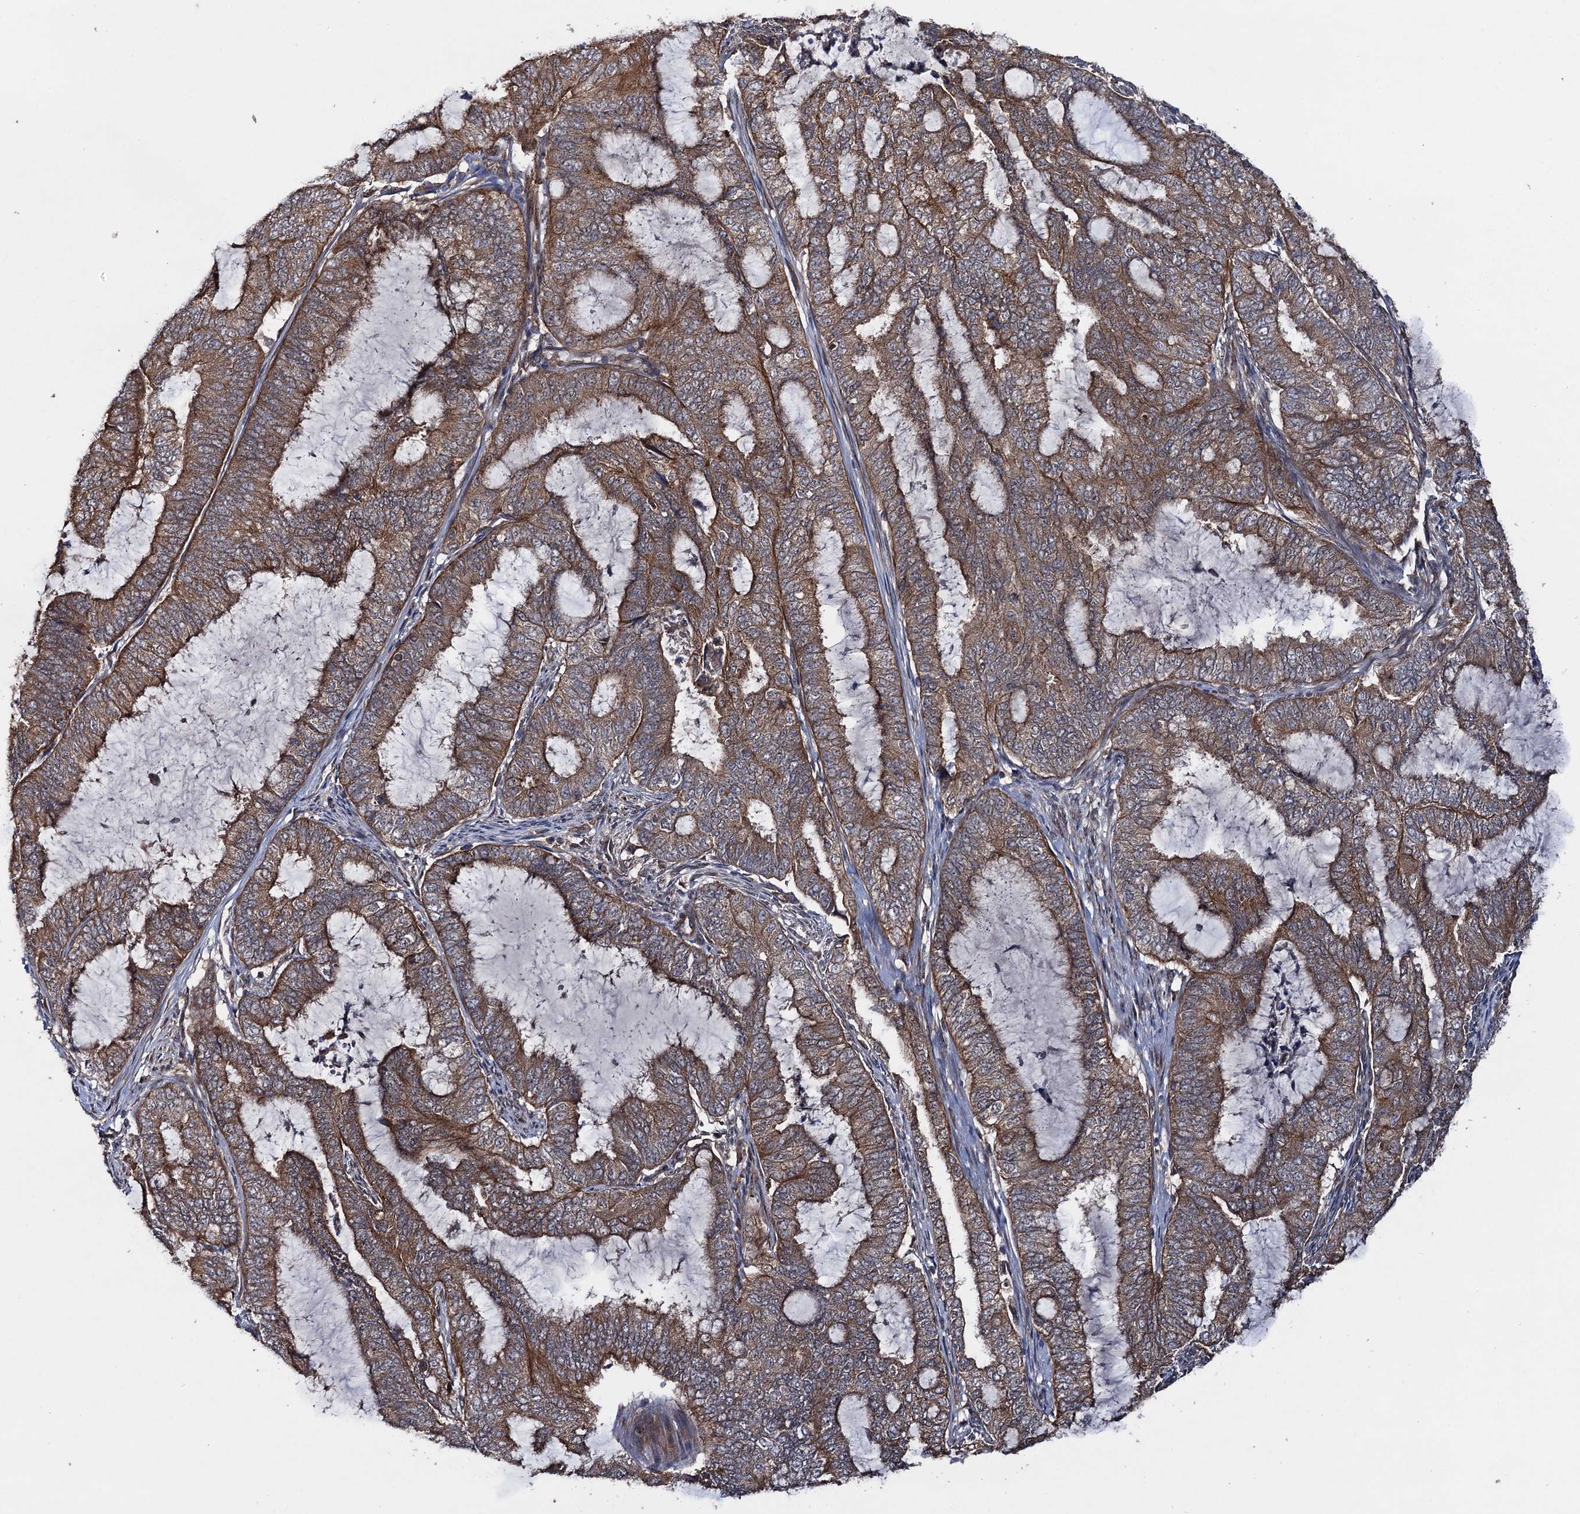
{"staining": {"intensity": "moderate", "quantity": ">75%", "location": "cytoplasmic/membranous"}, "tissue": "endometrial cancer", "cell_type": "Tumor cells", "image_type": "cancer", "snomed": [{"axis": "morphology", "description": "Adenocarcinoma, NOS"}, {"axis": "topography", "description": "Endometrium"}], "caption": "DAB (3,3'-diaminobenzidine) immunohistochemical staining of adenocarcinoma (endometrial) exhibits moderate cytoplasmic/membranous protein positivity in about >75% of tumor cells.", "gene": "HAUS1", "patient": {"sex": "female", "age": 51}}